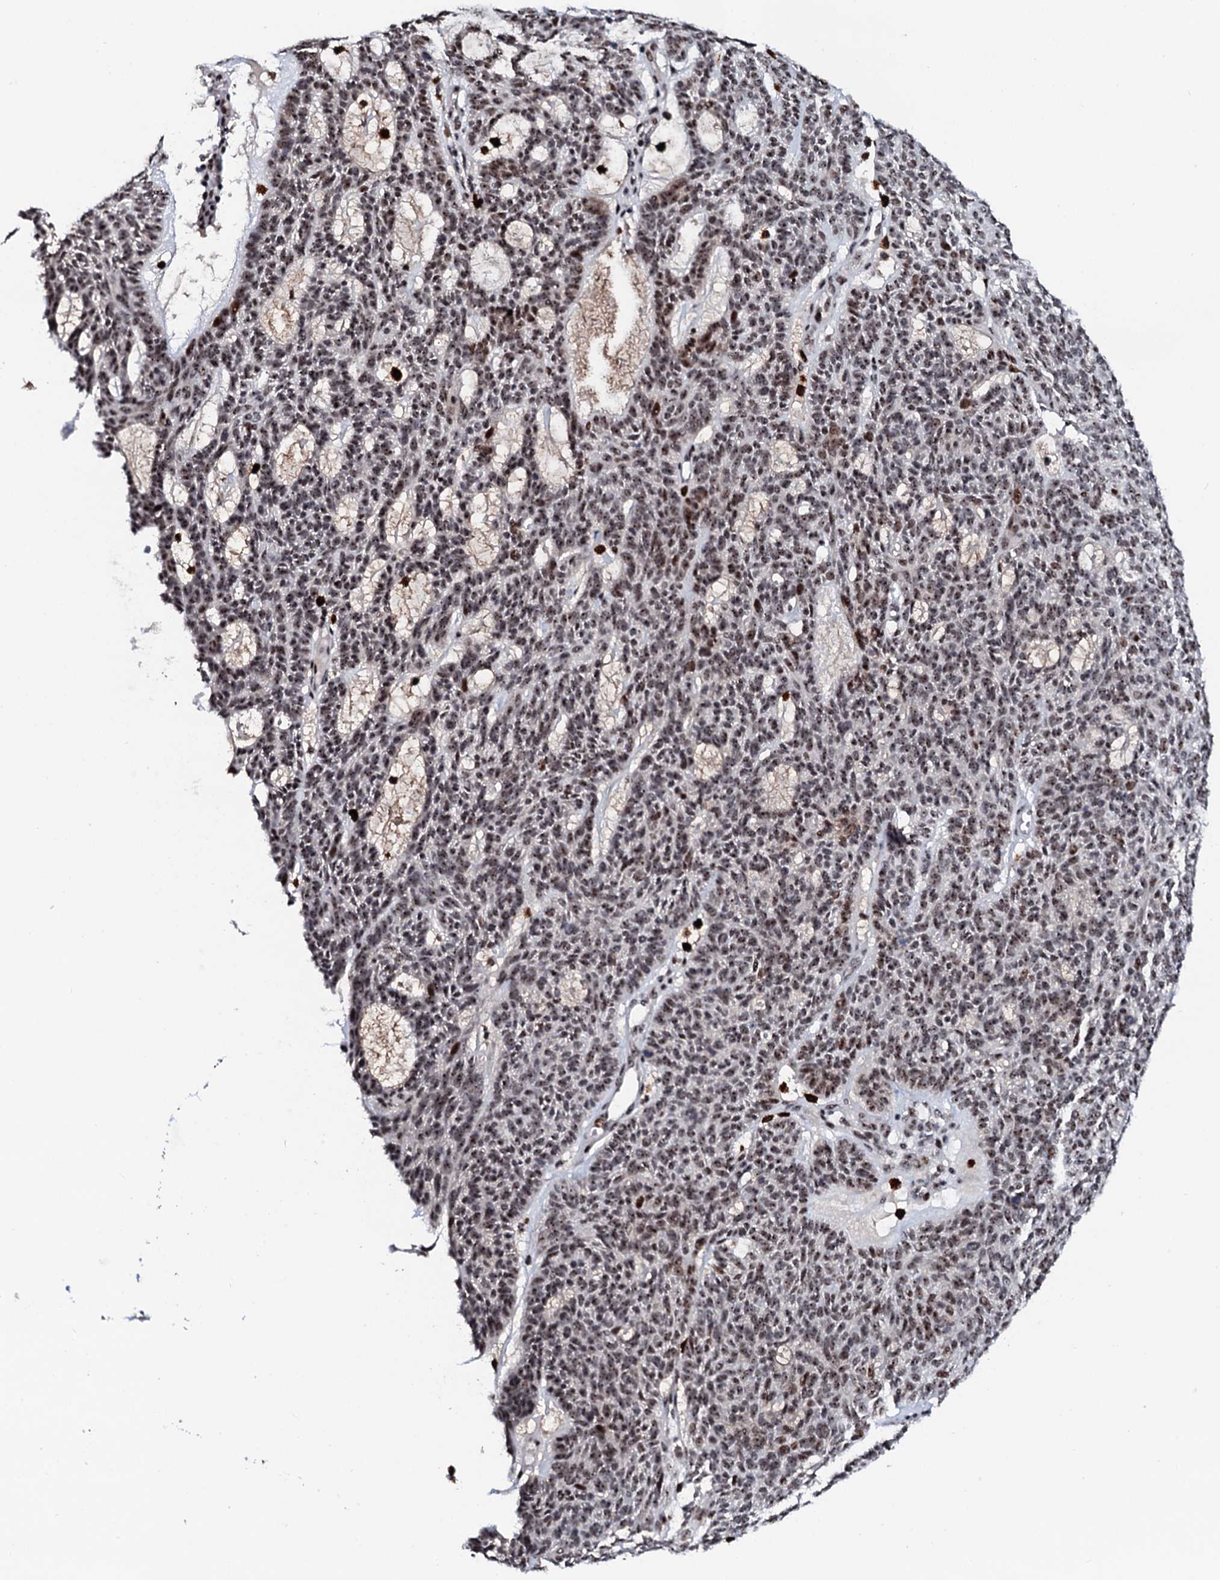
{"staining": {"intensity": "moderate", "quantity": ">75%", "location": "nuclear"}, "tissue": "skin cancer", "cell_type": "Tumor cells", "image_type": "cancer", "snomed": [{"axis": "morphology", "description": "Squamous cell carcinoma, NOS"}, {"axis": "topography", "description": "Skin"}], "caption": "Skin squamous cell carcinoma stained with immunohistochemistry (IHC) displays moderate nuclear expression in approximately >75% of tumor cells.", "gene": "NEUROG3", "patient": {"sex": "female", "age": 90}}